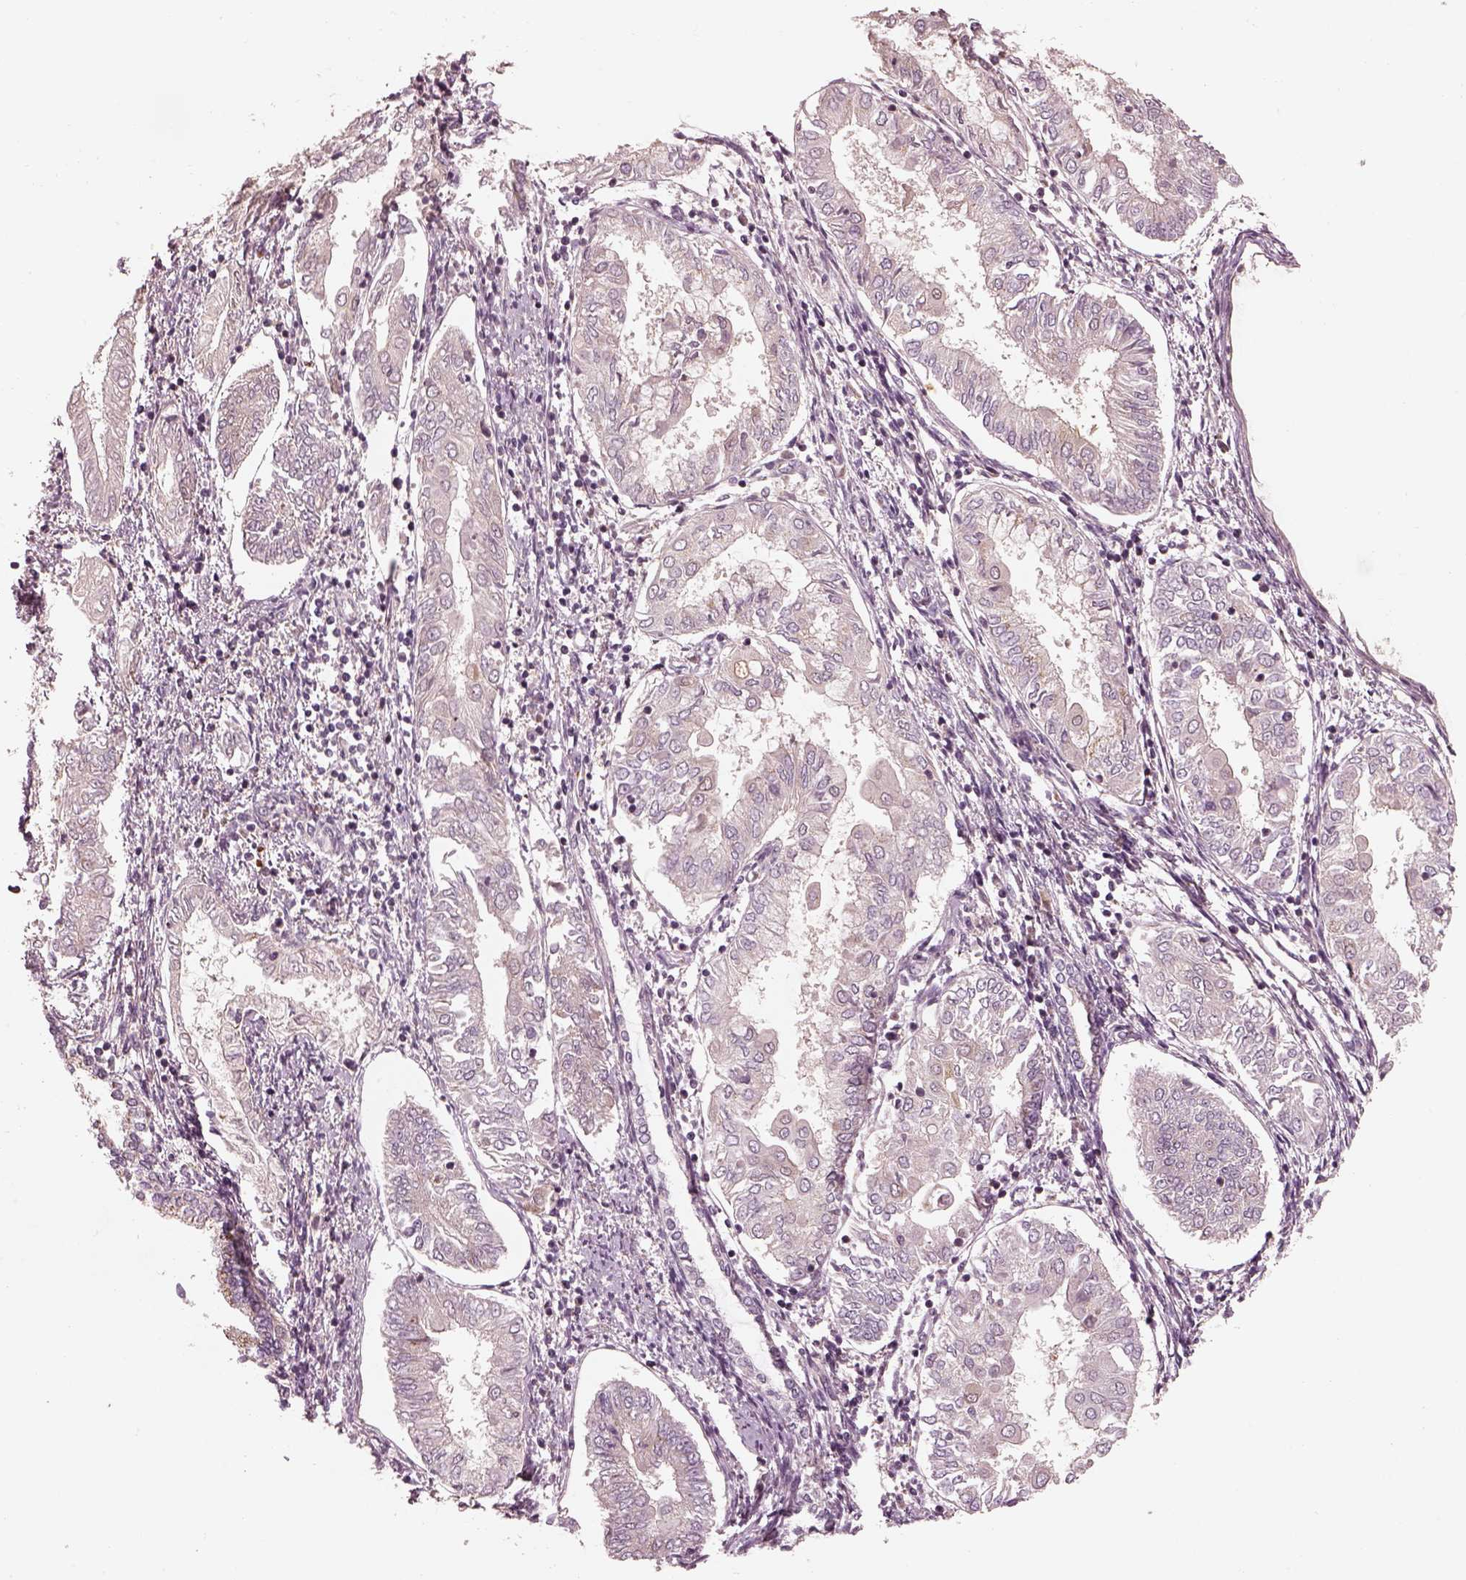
{"staining": {"intensity": "weak", "quantity": "25%-75%", "location": "cytoplasmic/membranous"}, "tissue": "endometrial cancer", "cell_type": "Tumor cells", "image_type": "cancer", "snomed": [{"axis": "morphology", "description": "Adenocarcinoma, NOS"}, {"axis": "topography", "description": "Endometrium"}], "caption": "Endometrial cancer was stained to show a protein in brown. There is low levels of weak cytoplasmic/membranous staining in approximately 25%-75% of tumor cells.", "gene": "SDCBP2", "patient": {"sex": "female", "age": 68}}